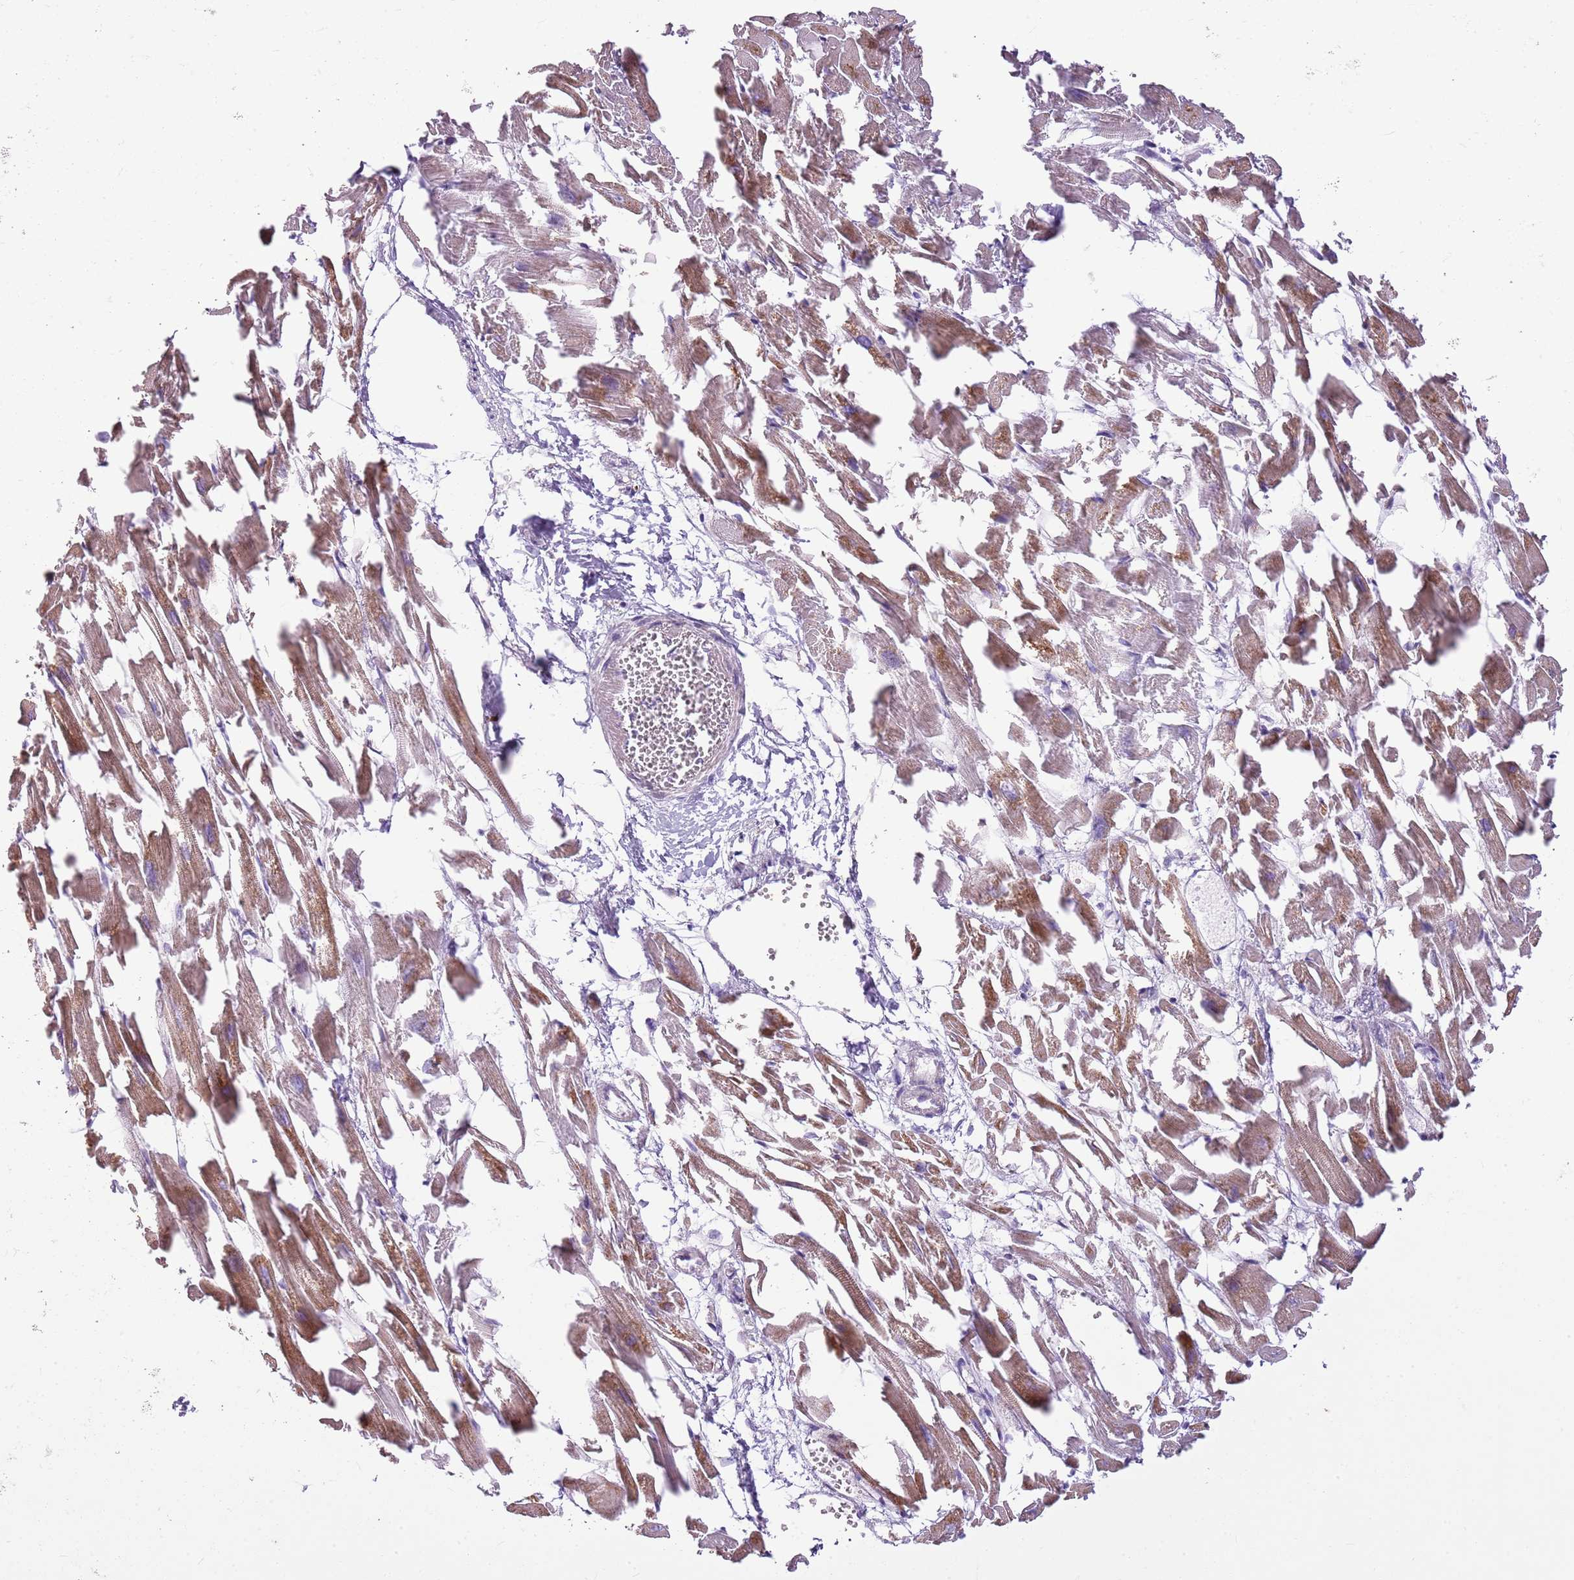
{"staining": {"intensity": "moderate", "quantity": ">75%", "location": "cytoplasmic/membranous"}, "tissue": "heart muscle", "cell_type": "Cardiomyocytes", "image_type": "normal", "snomed": [{"axis": "morphology", "description": "Normal tissue, NOS"}, {"axis": "topography", "description": "Heart"}], "caption": "An IHC image of unremarkable tissue is shown. Protein staining in brown highlights moderate cytoplasmic/membranous positivity in heart muscle within cardiomyocytes.", "gene": "CNPPD1", "patient": {"sex": "female", "age": 64}}